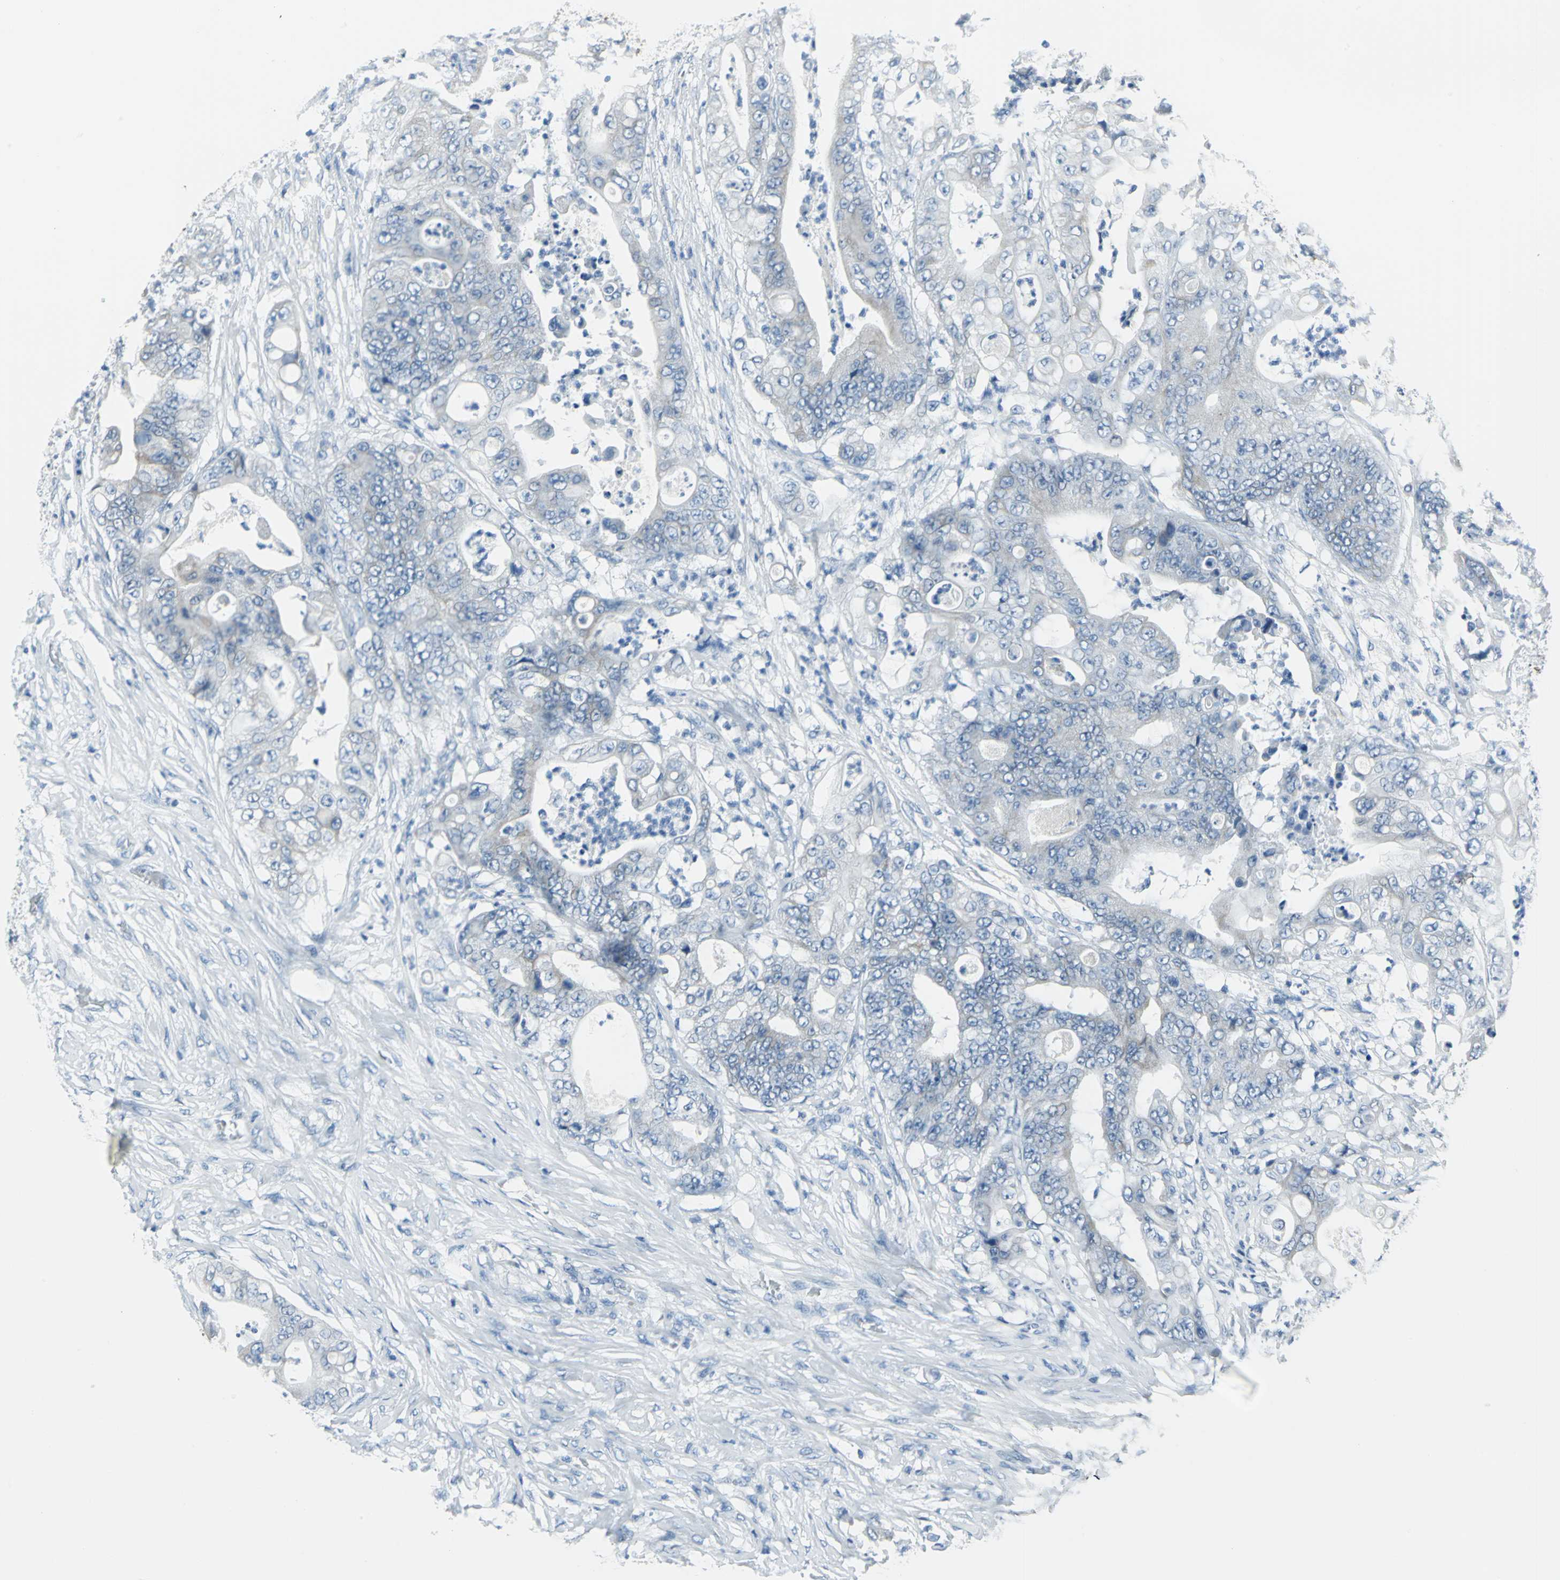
{"staining": {"intensity": "weak", "quantity": "25%-75%", "location": "cytoplasmic/membranous"}, "tissue": "stomach cancer", "cell_type": "Tumor cells", "image_type": "cancer", "snomed": [{"axis": "morphology", "description": "Adenocarcinoma, NOS"}, {"axis": "topography", "description": "Stomach"}], "caption": "Human adenocarcinoma (stomach) stained for a protein (brown) reveals weak cytoplasmic/membranous positive expression in approximately 25%-75% of tumor cells.", "gene": "CYB5A", "patient": {"sex": "female", "age": 73}}